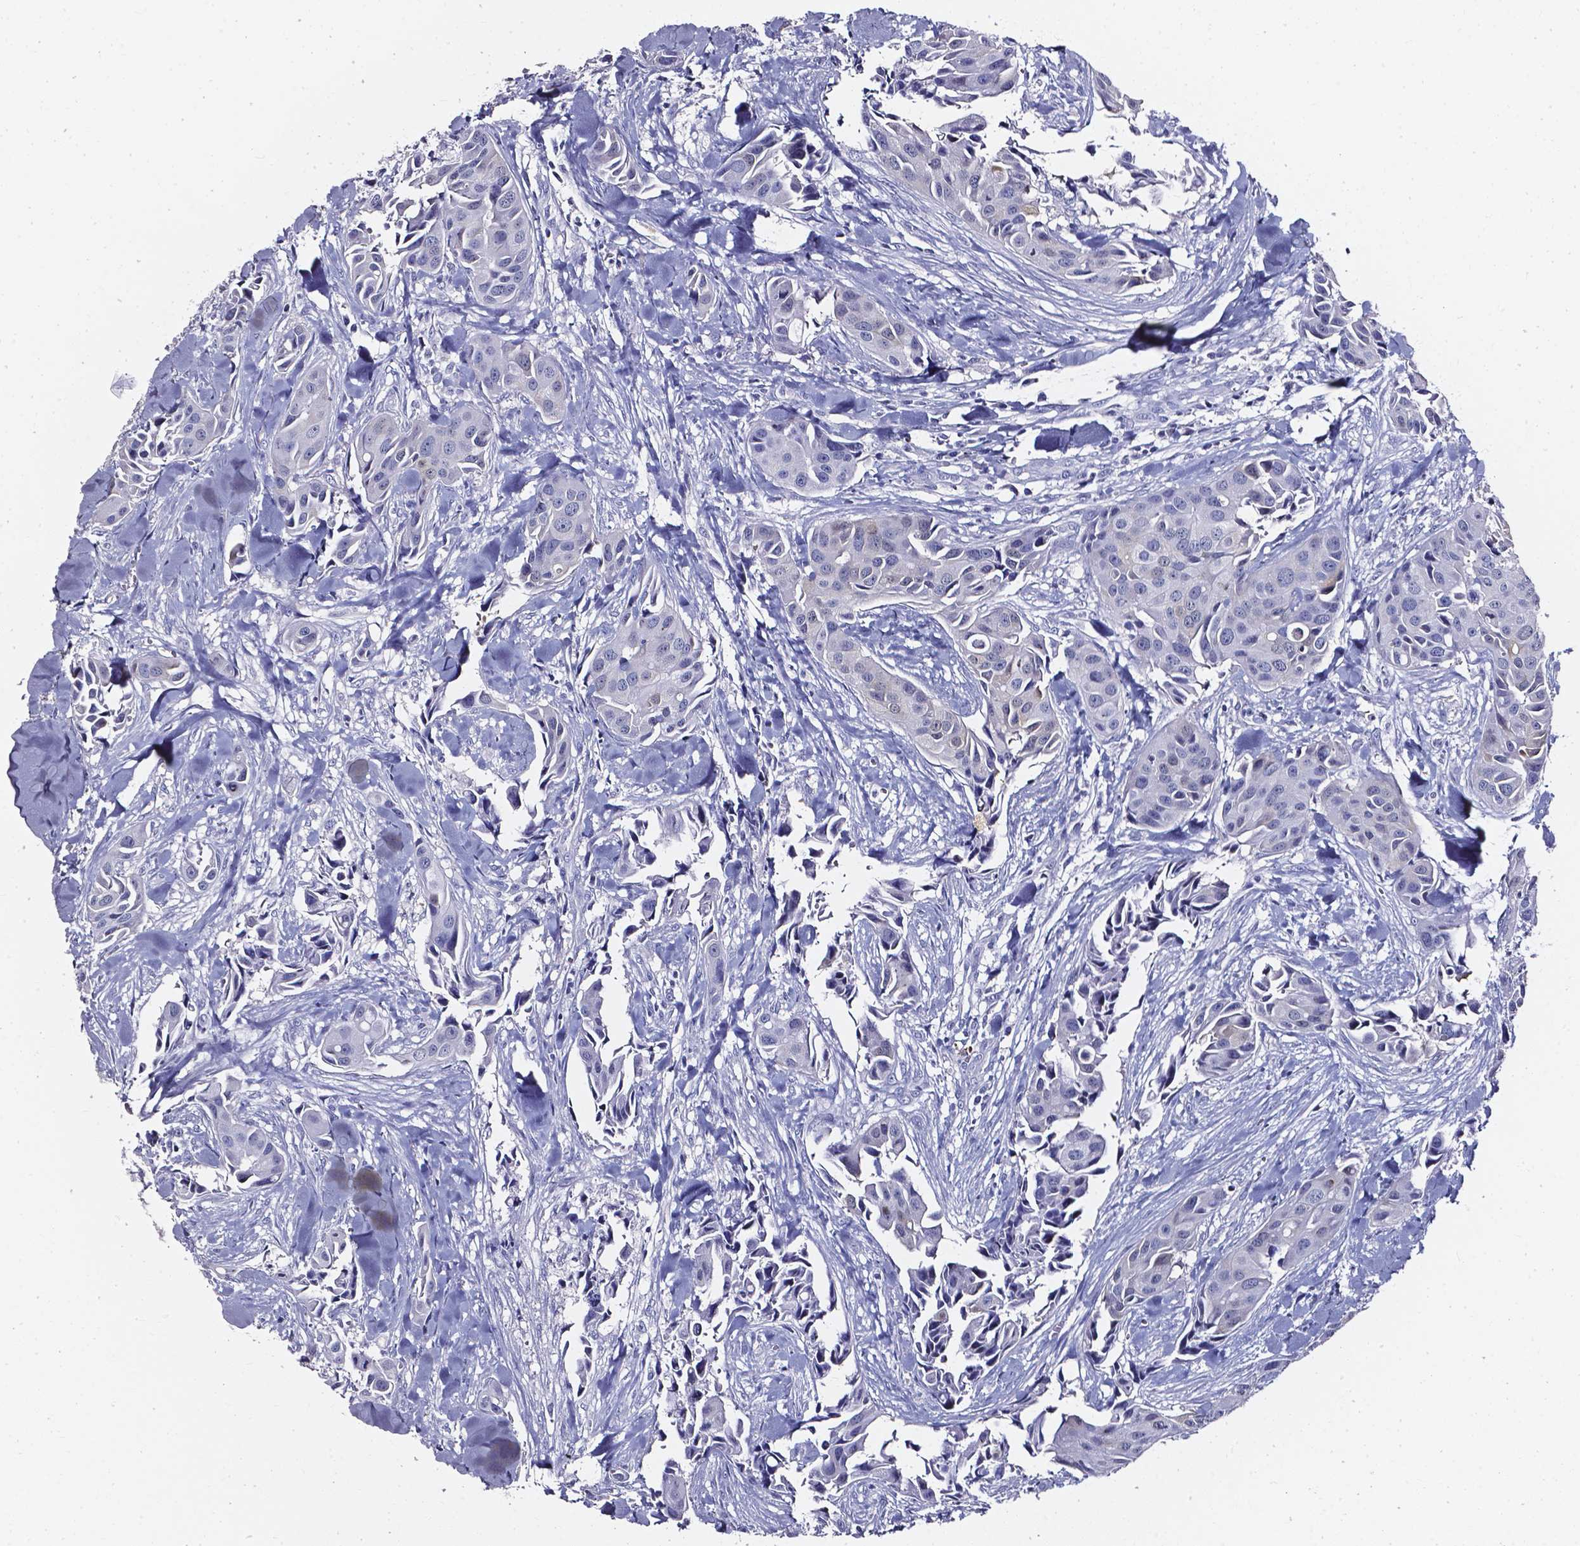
{"staining": {"intensity": "negative", "quantity": "none", "location": "none"}, "tissue": "head and neck cancer", "cell_type": "Tumor cells", "image_type": "cancer", "snomed": [{"axis": "morphology", "description": "Adenocarcinoma, NOS"}, {"axis": "topography", "description": "Head-Neck"}], "caption": "A high-resolution image shows IHC staining of head and neck cancer, which displays no significant staining in tumor cells. (Brightfield microscopy of DAB immunohistochemistry (IHC) at high magnification).", "gene": "AKR1B10", "patient": {"sex": "male", "age": 76}}